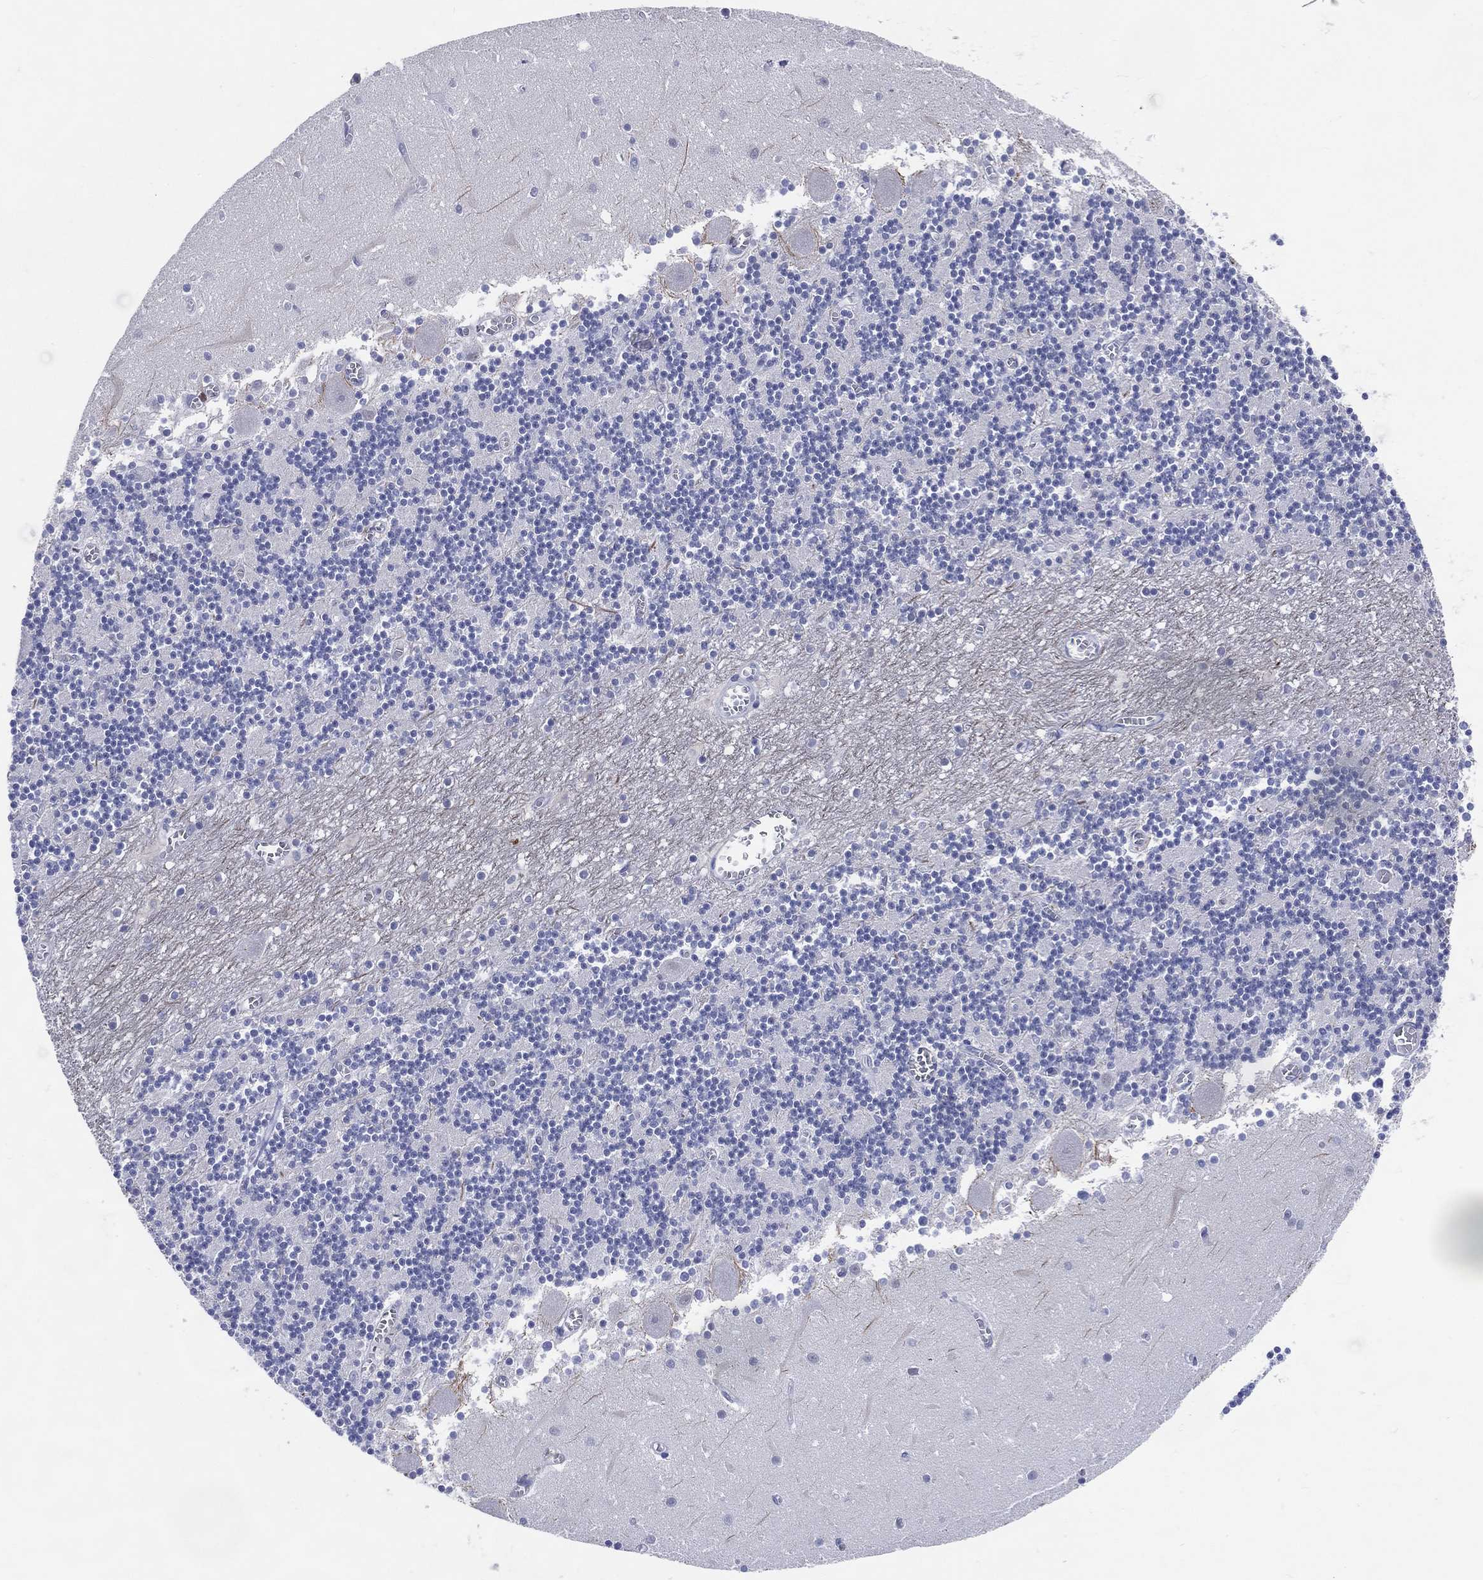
{"staining": {"intensity": "negative", "quantity": "none", "location": "none"}, "tissue": "cerebellum", "cell_type": "Cells in granular layer", "image_type": "normal", "snomed": [{"axis": "morphology", "description": "Normal tissue, NOS"}, {"axis": "topography", "description": "Cerebellum"}], "caption": "This is an immunohistochemistry photomicrograph of unremarkable cerebellum. There is no positivity in cells in granular layer.", "gene": "CFAP58", "patient": {"sex": "female", "age": 28}}